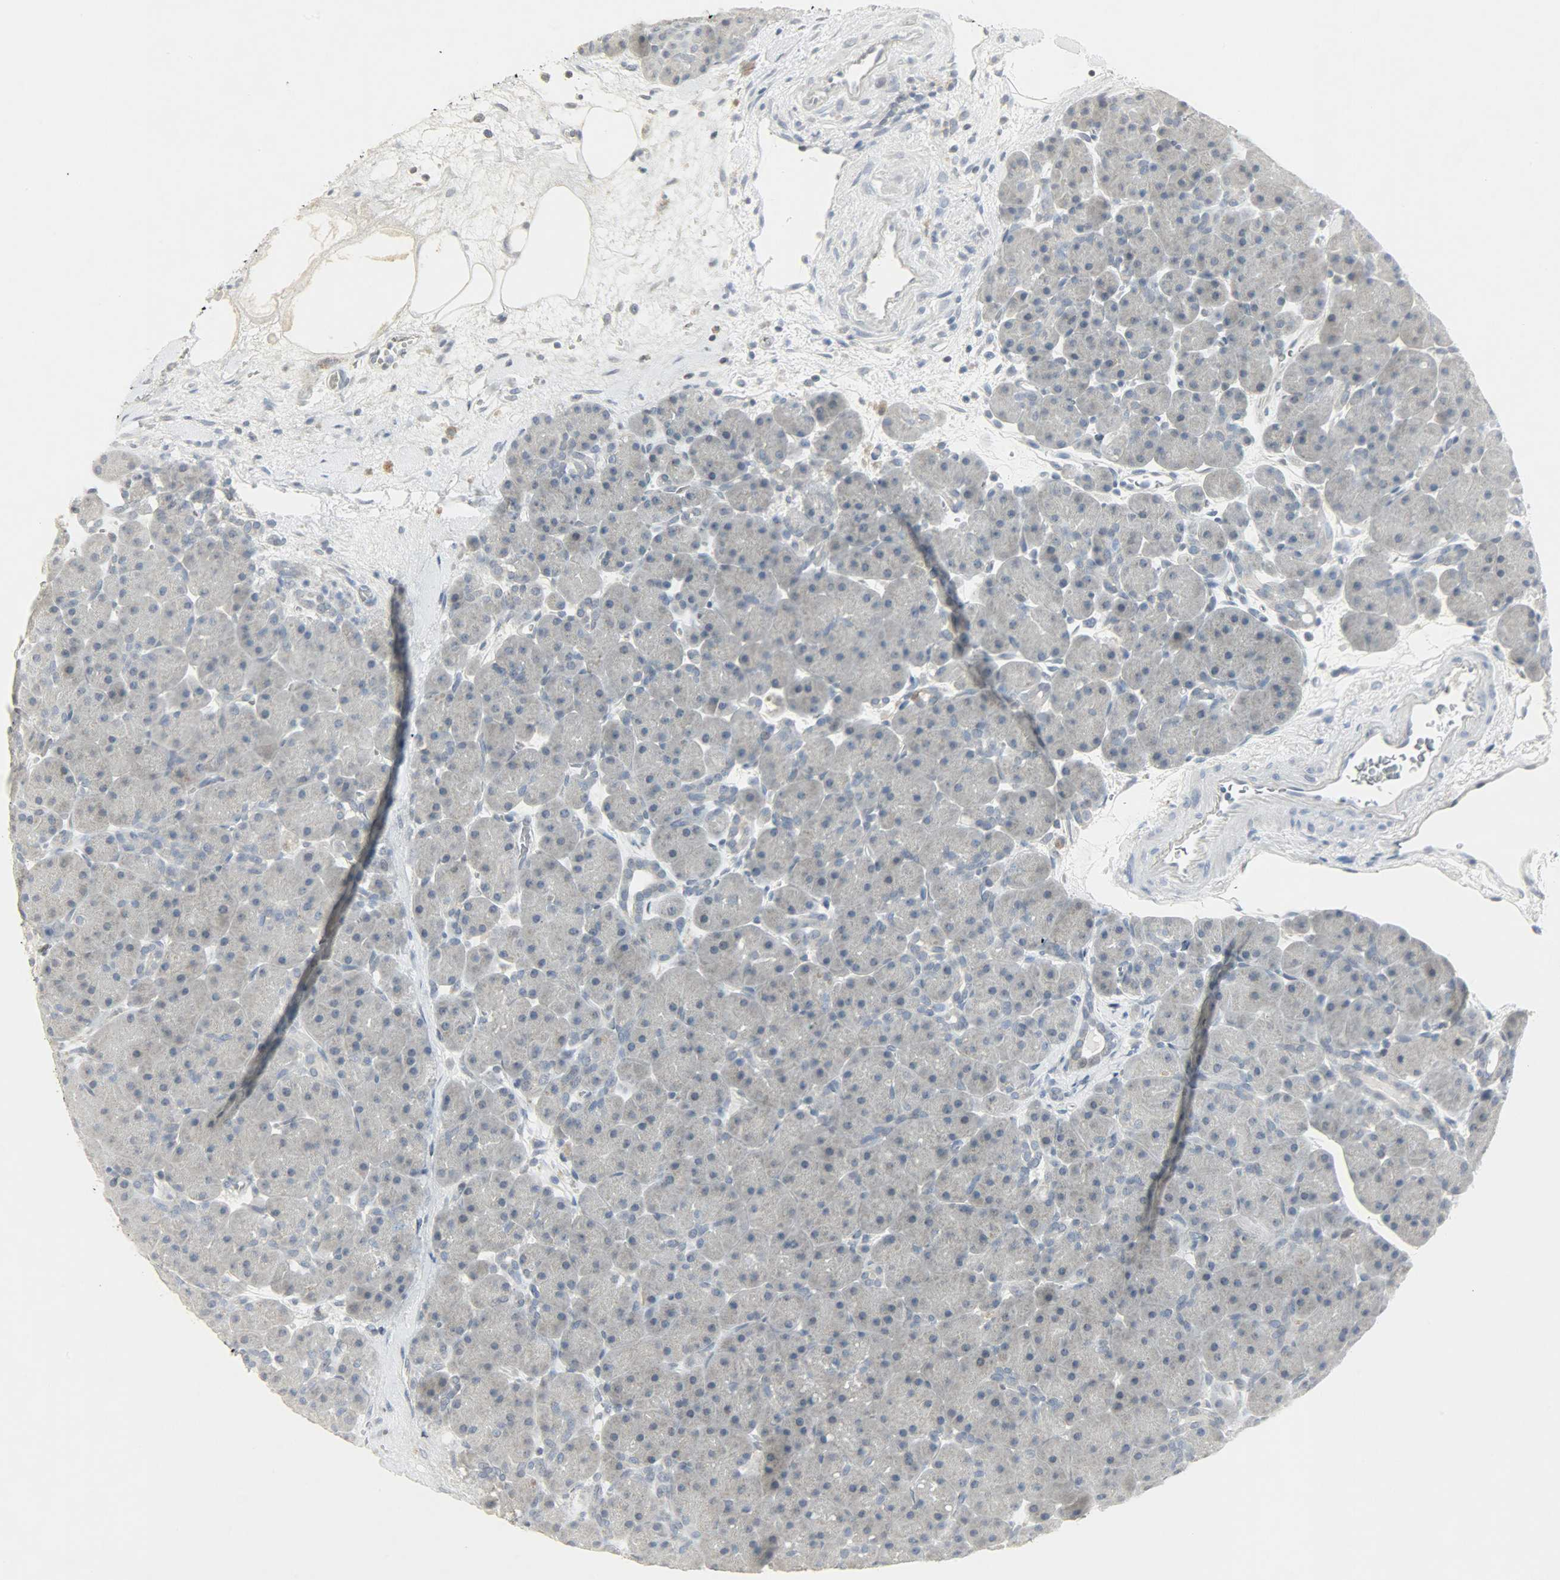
{"staining": {"intensity": "weak", "quantity": "25%-75%", "location": "cytoplasmic/membranous"}, "tissue": "pancreas", "cell_type": "Exocrine glandular cells", "image_type": "normal", "snomed": [{"axis": "morphology", "description": "Normal tissue, NOS"}, {"axis": "topography", "description": "Pancreas"}], "caption": "Weak cytoplasmic/membranous positivity for a protein is appreciated in about 25%-75% of exocrine glandular cells of benign pancreas using immunohistochemistry (IHC).", "gene": "CAMK4", "patient": {"sex": "male", "age": 66}}